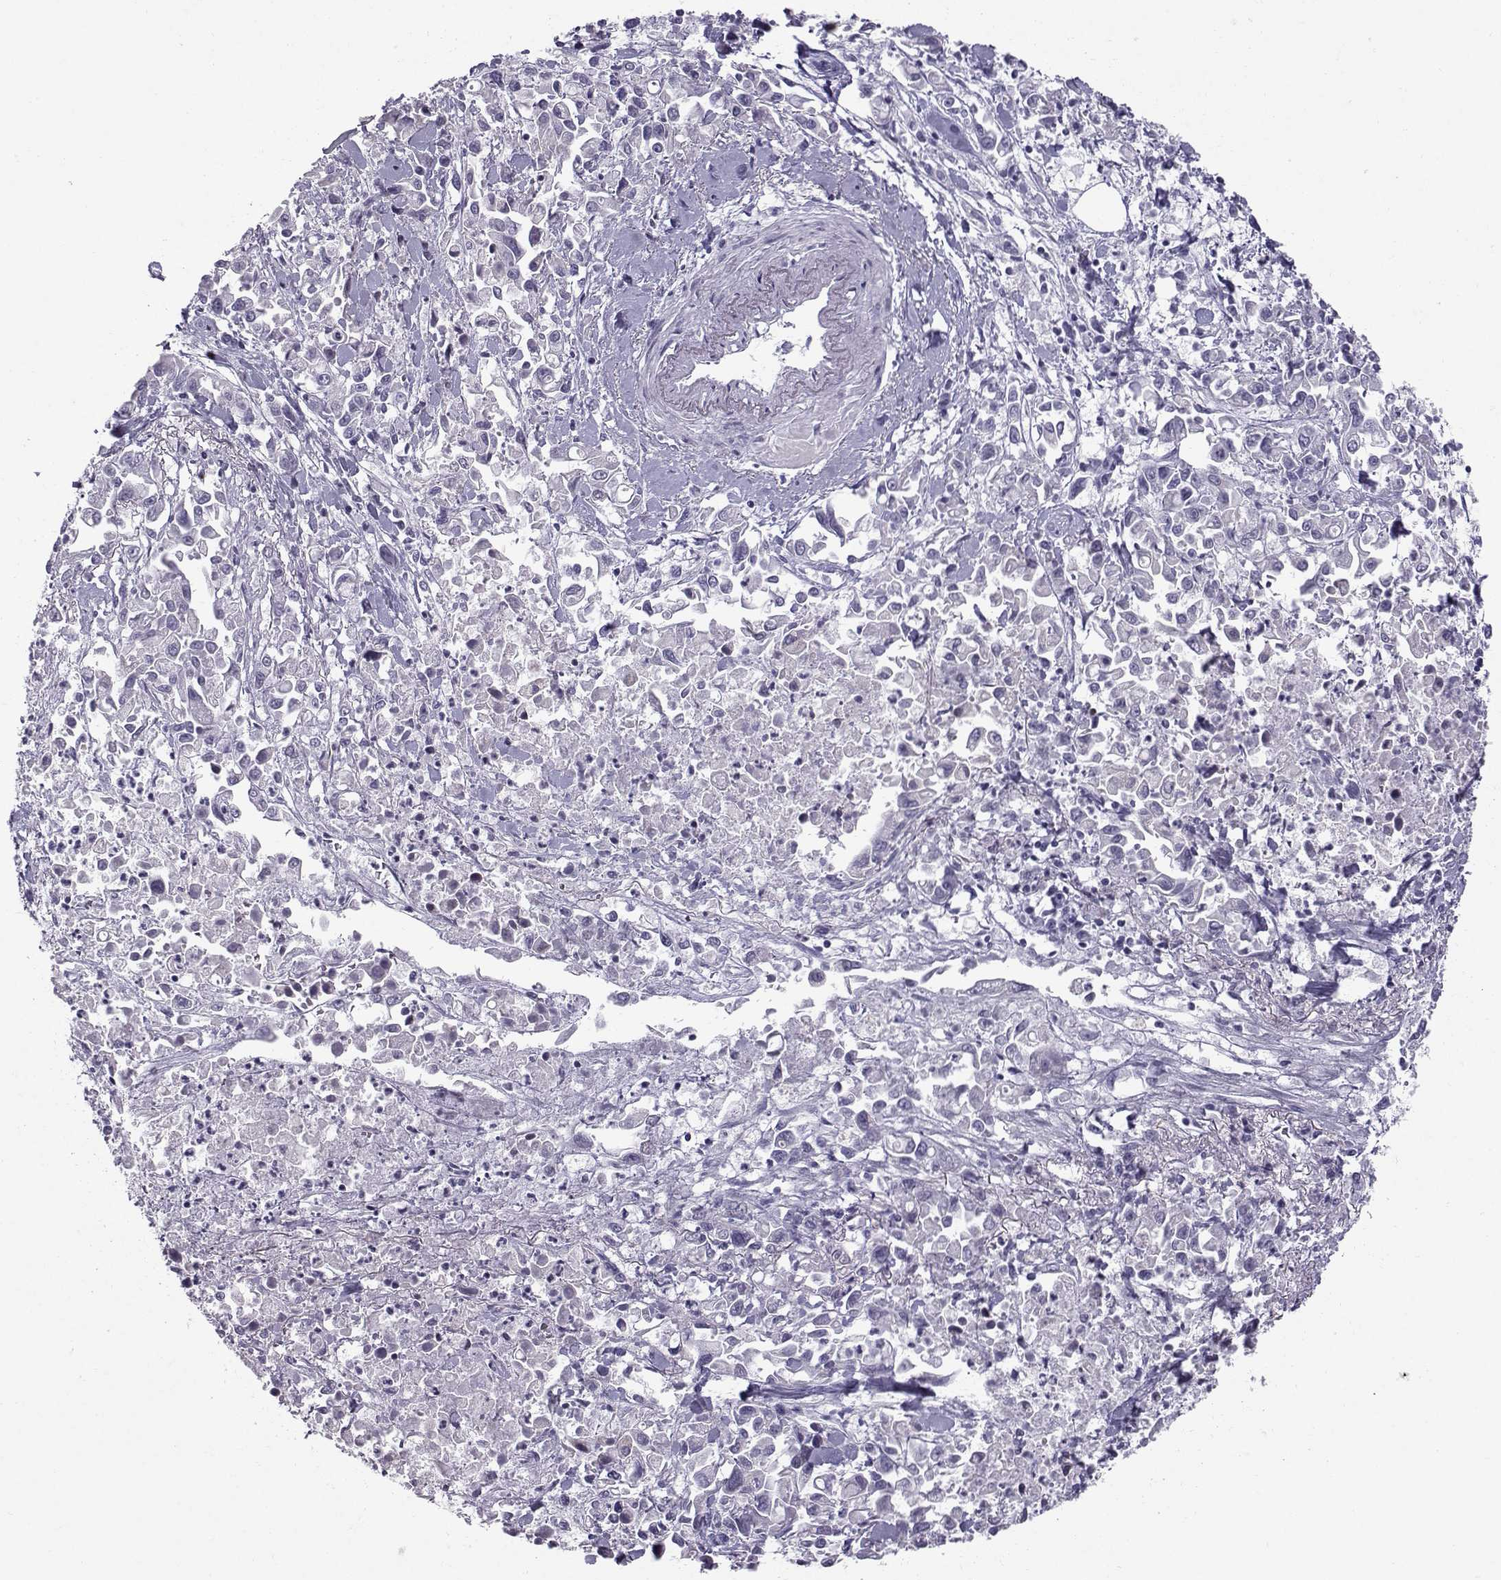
{"staining": {"intensity": "negative", "quantity": "none", "location": "none"}, "tissue": "pancreatic cancer", "cell_type": "Tumor cells", "image_type": "cancer", "snomed": [{"axis": "morphology", "description": "Adenocarcinoma, NOS"}, {"axis": "topography", "description": "Pancreas"}], "caption": "High power microscopy micrograph of an IHC micrograph of adenocarcinoma (pancreatic), revealing no significant staining in tumor cells.", "gene": "DMRT3", "patient": {"sex": "female", "age": 83}}